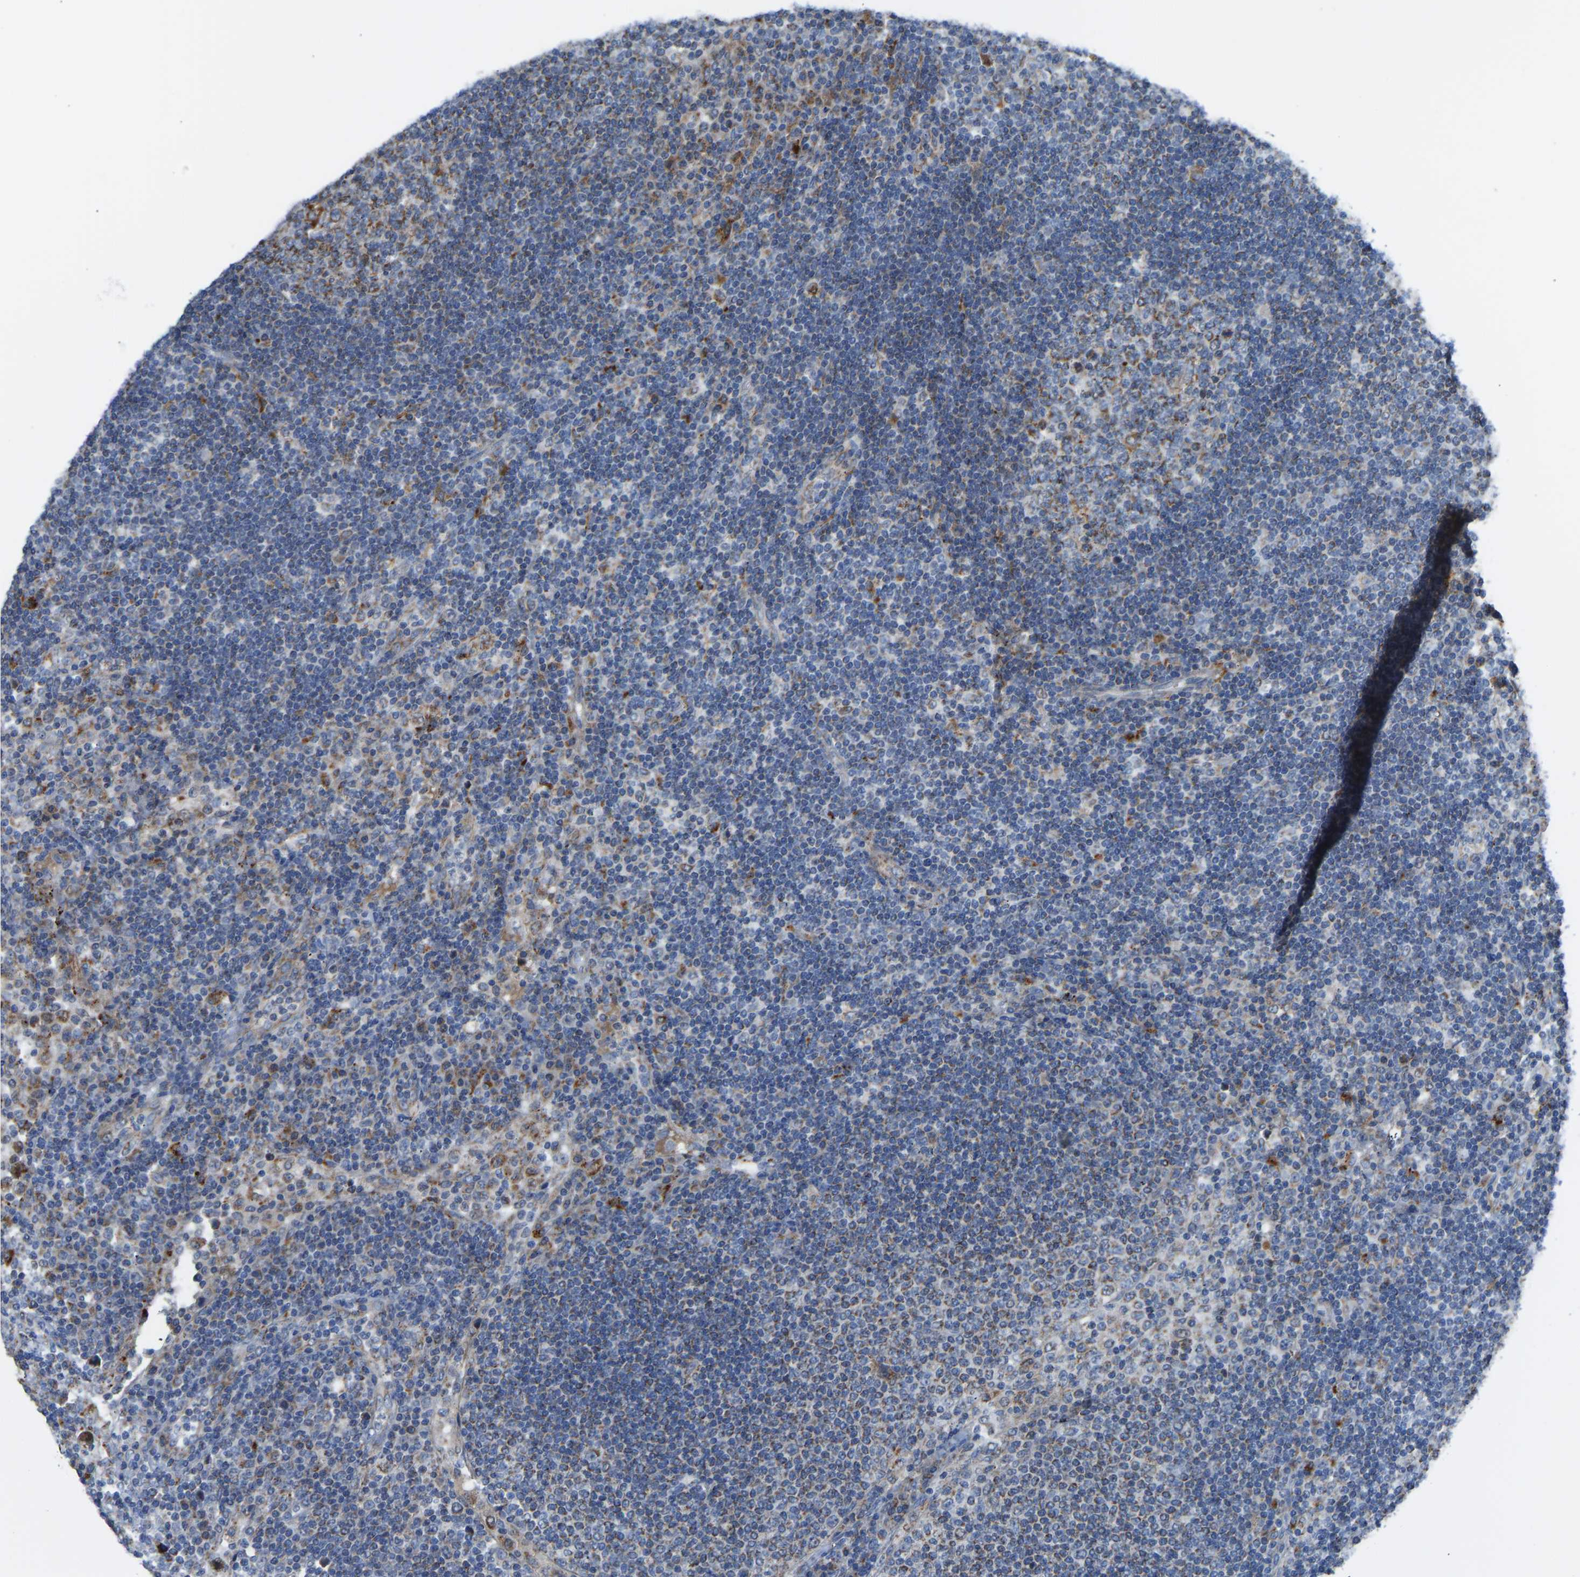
{"staining": {"intensity": "moderate", "quantity": "25%-75%", "location": "cytoplasmic/membranous"}, "tissue": "lymph node", "cell_type": "Germinal center cells", "image_type": "normal", "snomed": [{"axis": "morphology", "description": "Normal tissue, NOS"}, {"axis": "topography", "description": "Lymph node"}], "caption": "A high-resolution histopathology image shows immunohistochemistry (IHC) staining of benign lymph node, which demonstrates moderate cytoplasmic/membranous positivity in approximately 25%-75% of germinal center cells. (DAB (3,3'-diaminobenzidine) IHC with brightfield microscopy, high magnification).", "gene": "SMIM20", "patient": {"sex": "female", "age": 53}}